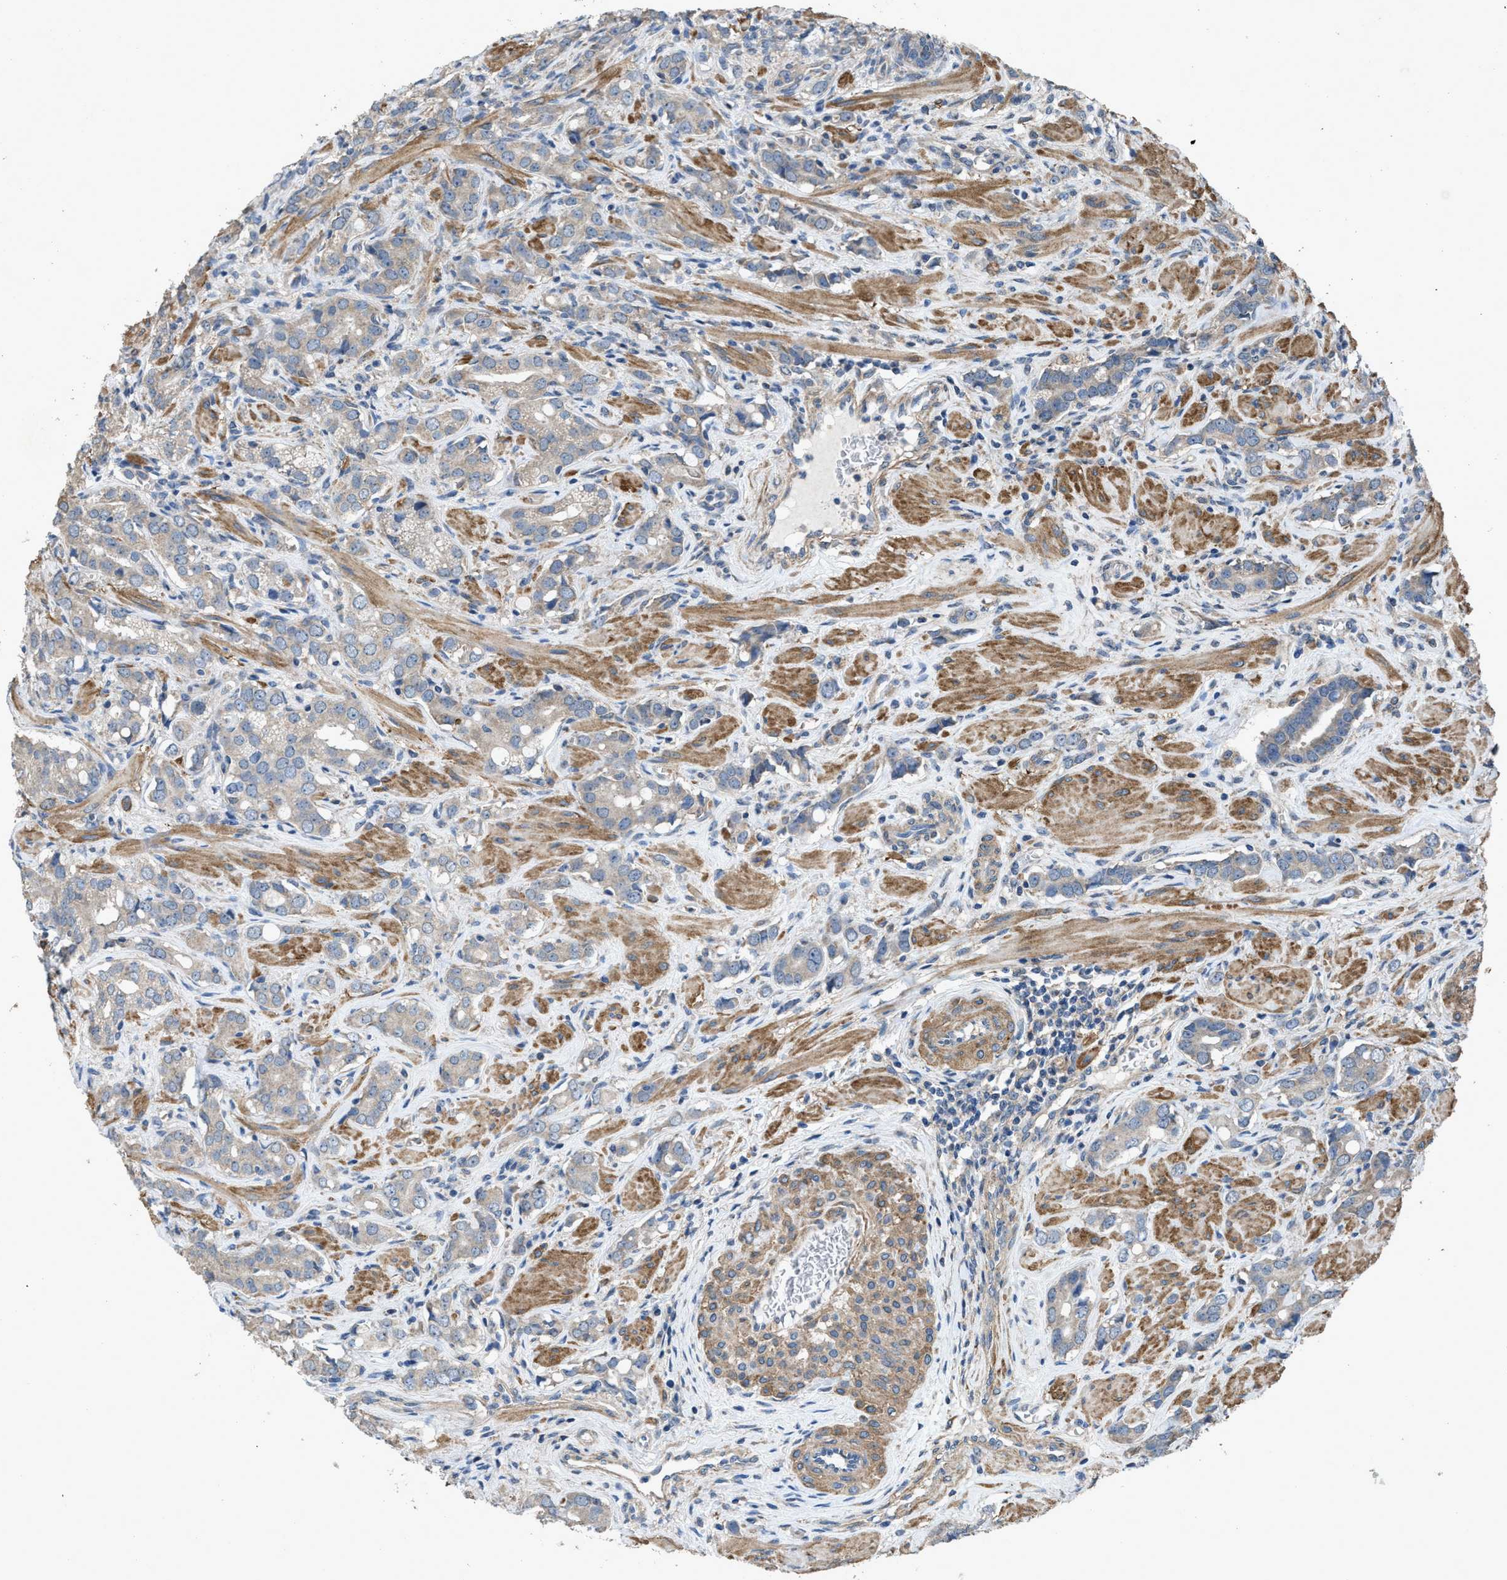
{"staining": {"intensity": "weak", "quantity": "25%-75%", "location": "cytoplasmic/membranous"}, "tissue": "prostate cancer", "cell_type": "Tumor cells", "image_type": "cancer", "snomed": [{"axis": "morphology", "description": "Adenocarcinoma, High grade"}, {"axis": "topography", "description": "Prostate"}], "caption": "DAB (3,3'-diaminobenzidine) immunohistochemical staining of human adenocarcinoma (high-grade) (prostate) demonstrates weak cytoplasmic/membranous protein positivity in about 25%-75% of tumor cells. The protein of interest is stained brown, and the nuclei are stained in blue (DAB IHC with brightfield microscopy, high magnification).", "gene": "ARL6", "patient": {"sex": "male", "age": 52}}